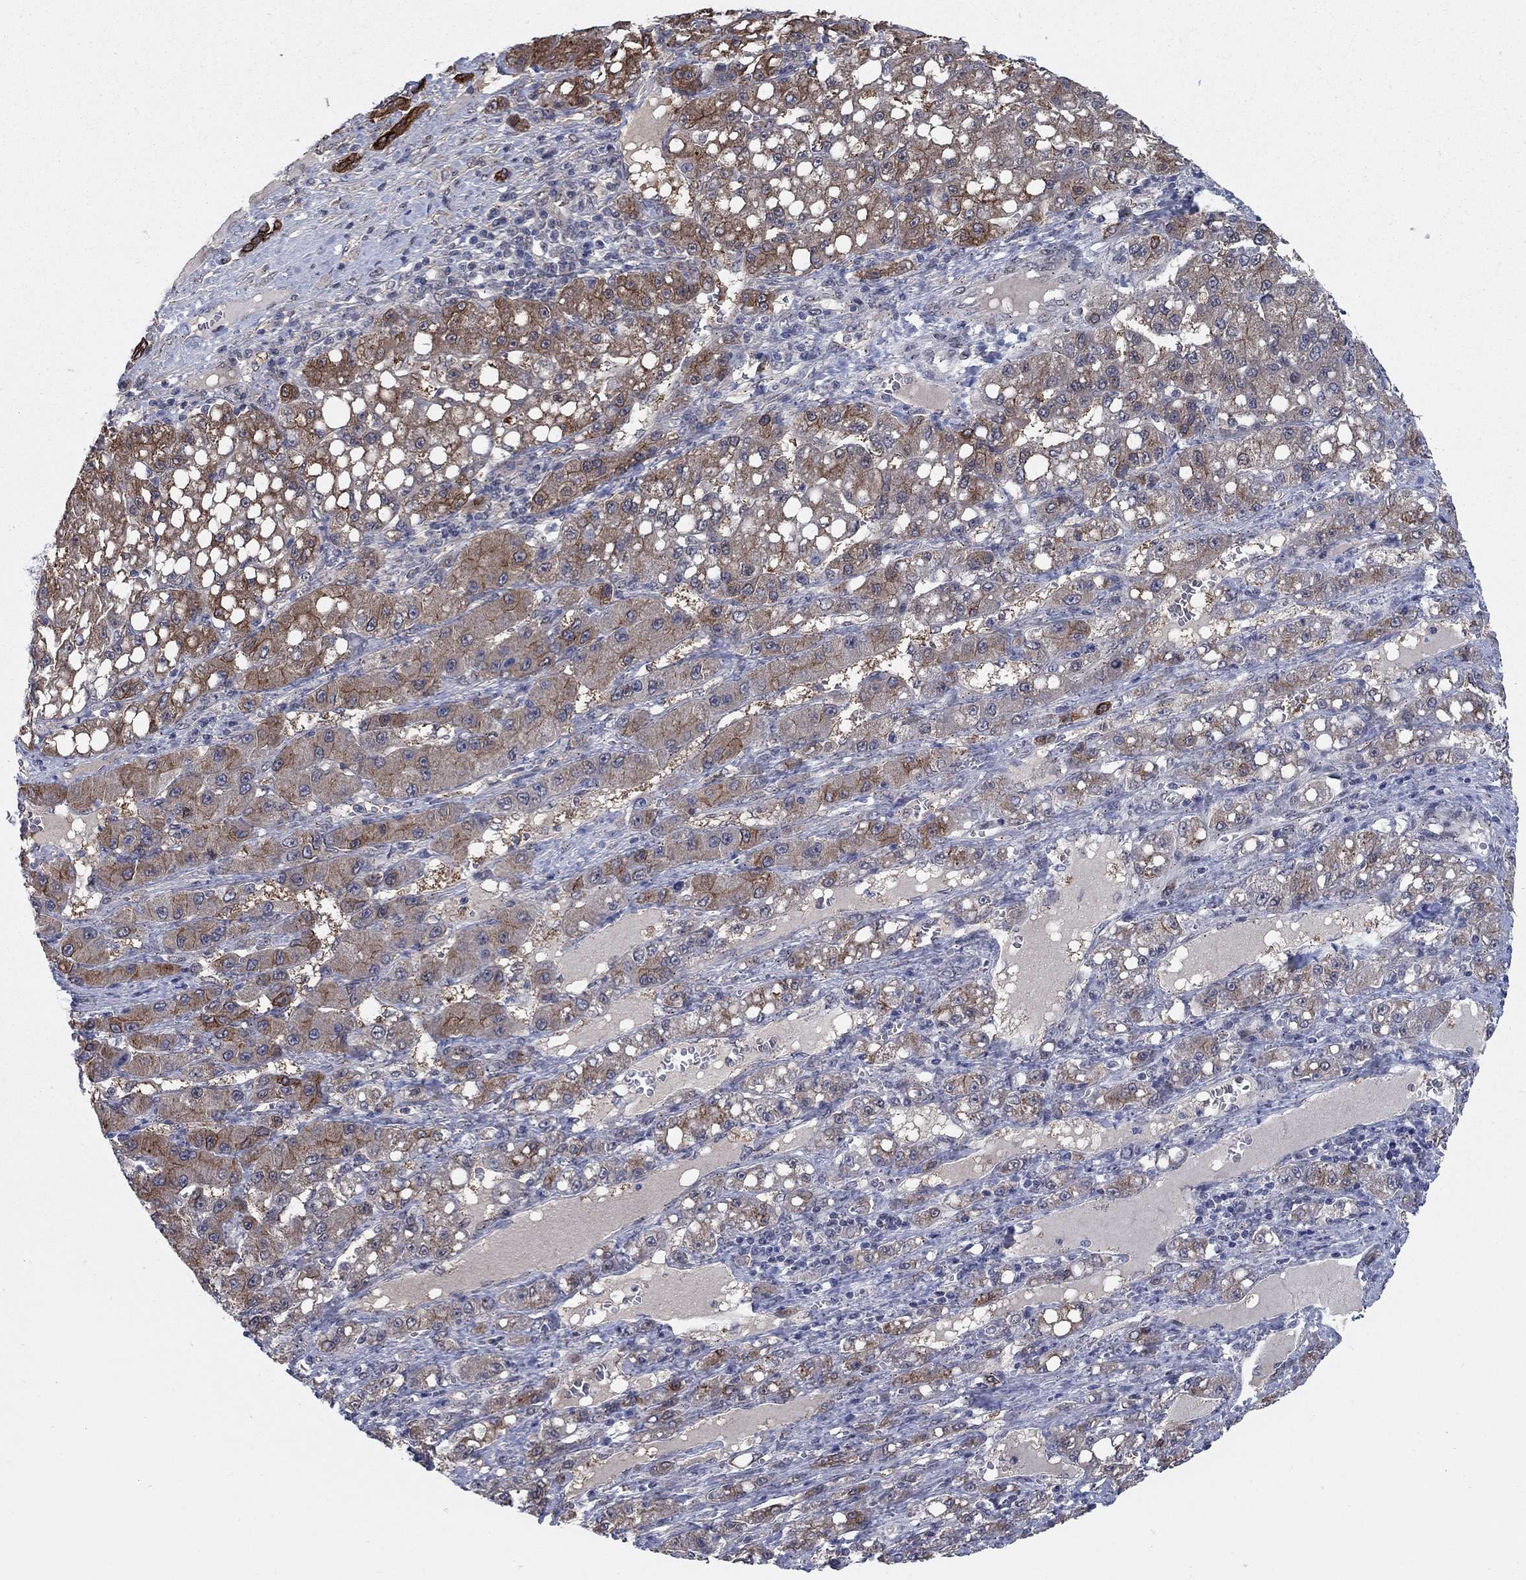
{"staining": {"intensity": "moderate", "quantity": "25%-75%", "location": "cytoplasmic/membranous"}, "tissue": "liver cancer", "cell_type": "Tumor cells", "image_type": "cancer", "snomed": [{"axis": "morphology", "description": "Carcinoma, Hepatocellular, NOS"}, {"axis": "topography", "description": "Liver"}], "caption": "Tumor cells reveal medium levels of moderate cytoplasmic/membranous positivity in approximately 25%-75% of cells in hepatocellular carcinoma (liver).", "gene": "SH3RF1", "patient": {"sex": "female", "age": 65}}